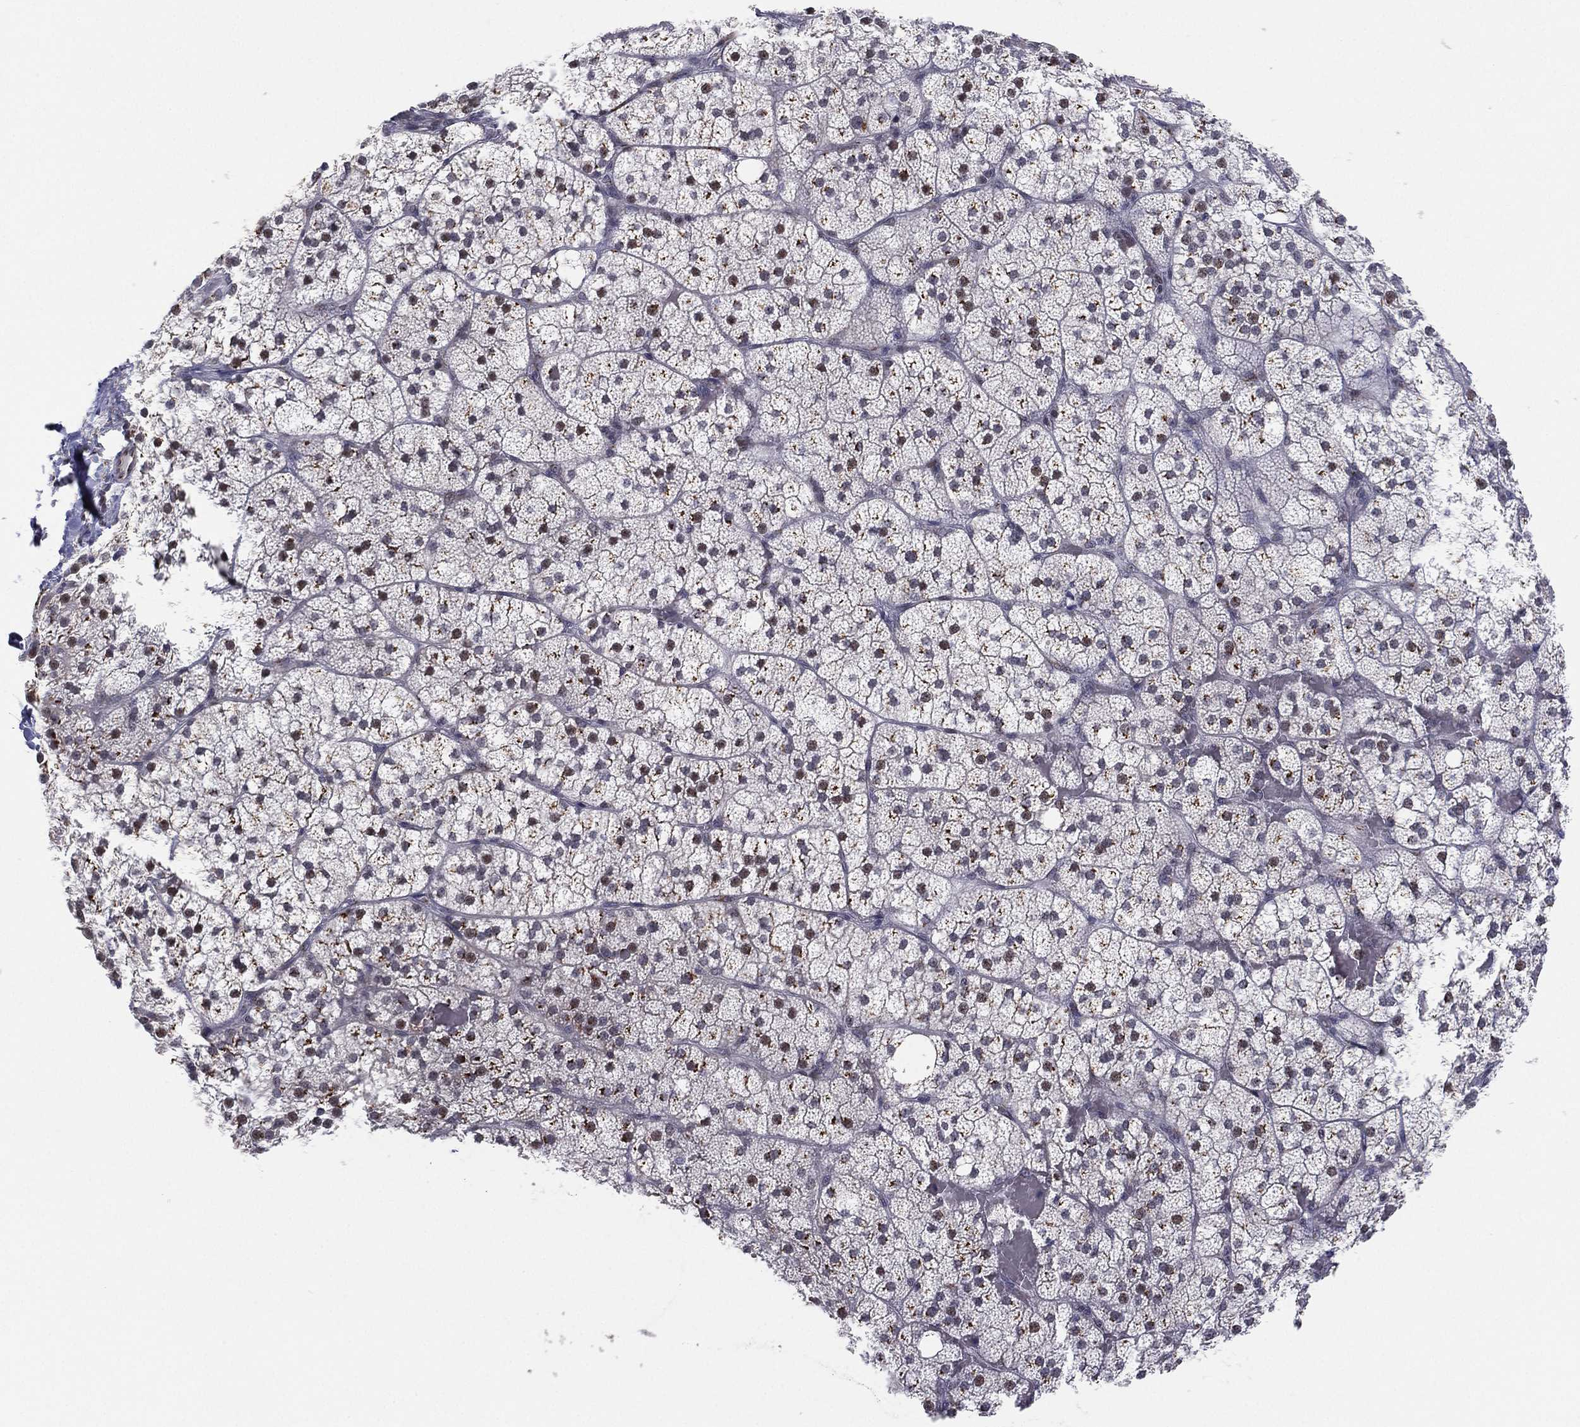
{"staining": {"intensity": "moderate", "quantity": "25%-75%", "location": "cytoplasmic/membranous"}, "tissue": "adrenal gland", "cell_type": "Glandular cells", "image_type": "normal", "snomed": [{"axis": "morphology", "description": "Normal tissue, NOS"}, {"axis": "topography", "description": "Adrenal gland"}], "caption": "Glandular cells display medium levels of moderate cytoplasmic/membranous expression in approximately 25%-75% of cells in normal human adrenal gland. The staining was performed using DAB (3,3'-diaminobenzidine) to visualize the protein expression in brown, while the nuclei were stained in blue with hematoxylin (Magnification: 20x).", "gene": "CD177", "patient": {"sex": "male", "age": 53}}